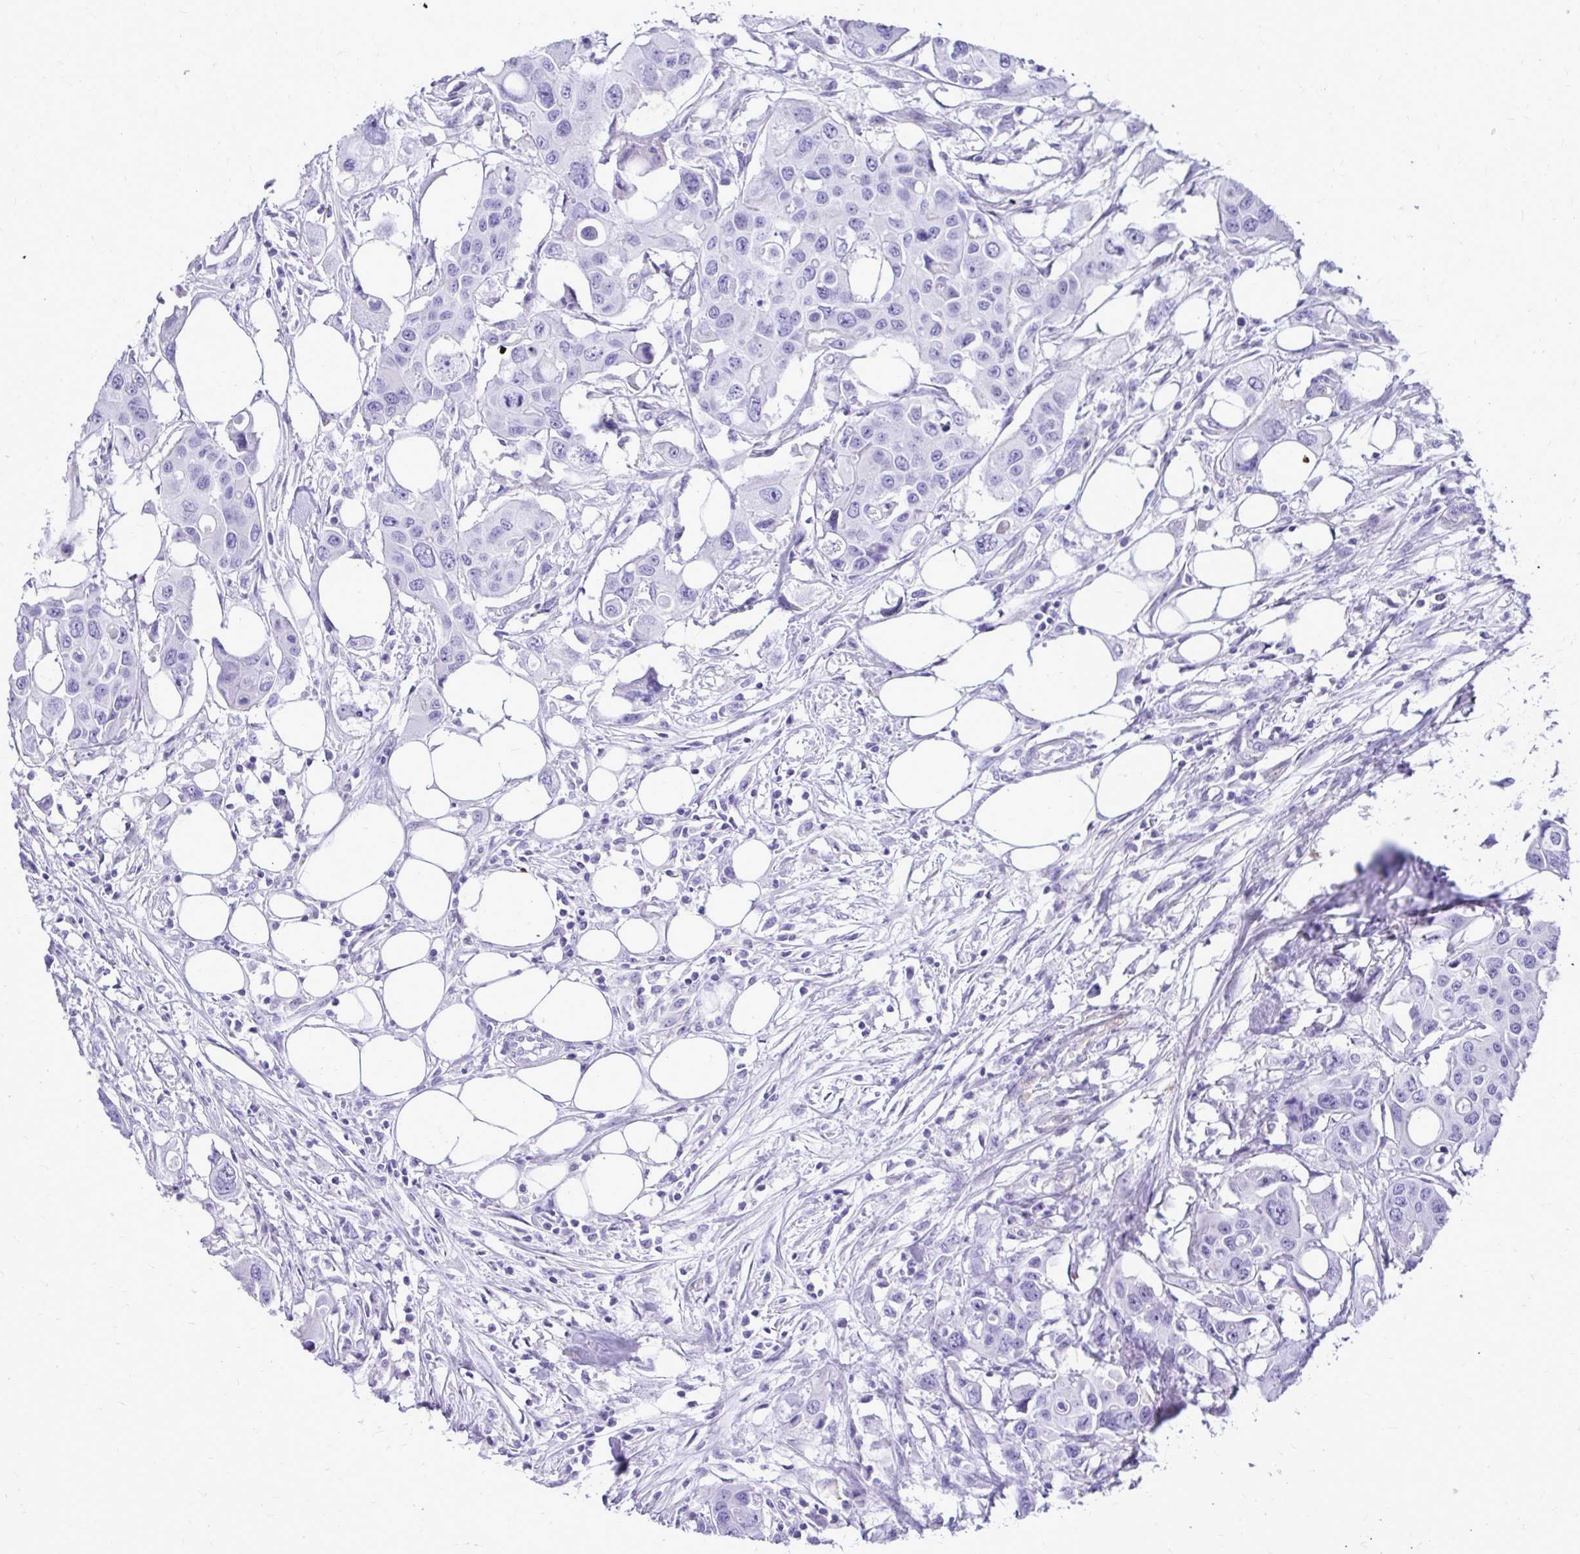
{"staining": {"intensity": "negative", "quantity": "none", "location": "none"}, "tissue": "colorectal cancer", "cell_type": "Tumor cells", "image_type": "cancer", "snomed": [{"axis": "morphology", "description": "Adenocarcinoma, NOS"}, {"axis": "topography", "description": "Colon"}], "caption": "DAB (3,3'-diaminobenzidine) immunohistochemical staining of human colorectal cancer displays no significant expression in tumor cells.", "gene": "PELI3", "patient": {"sex": "male", "age": 77}}